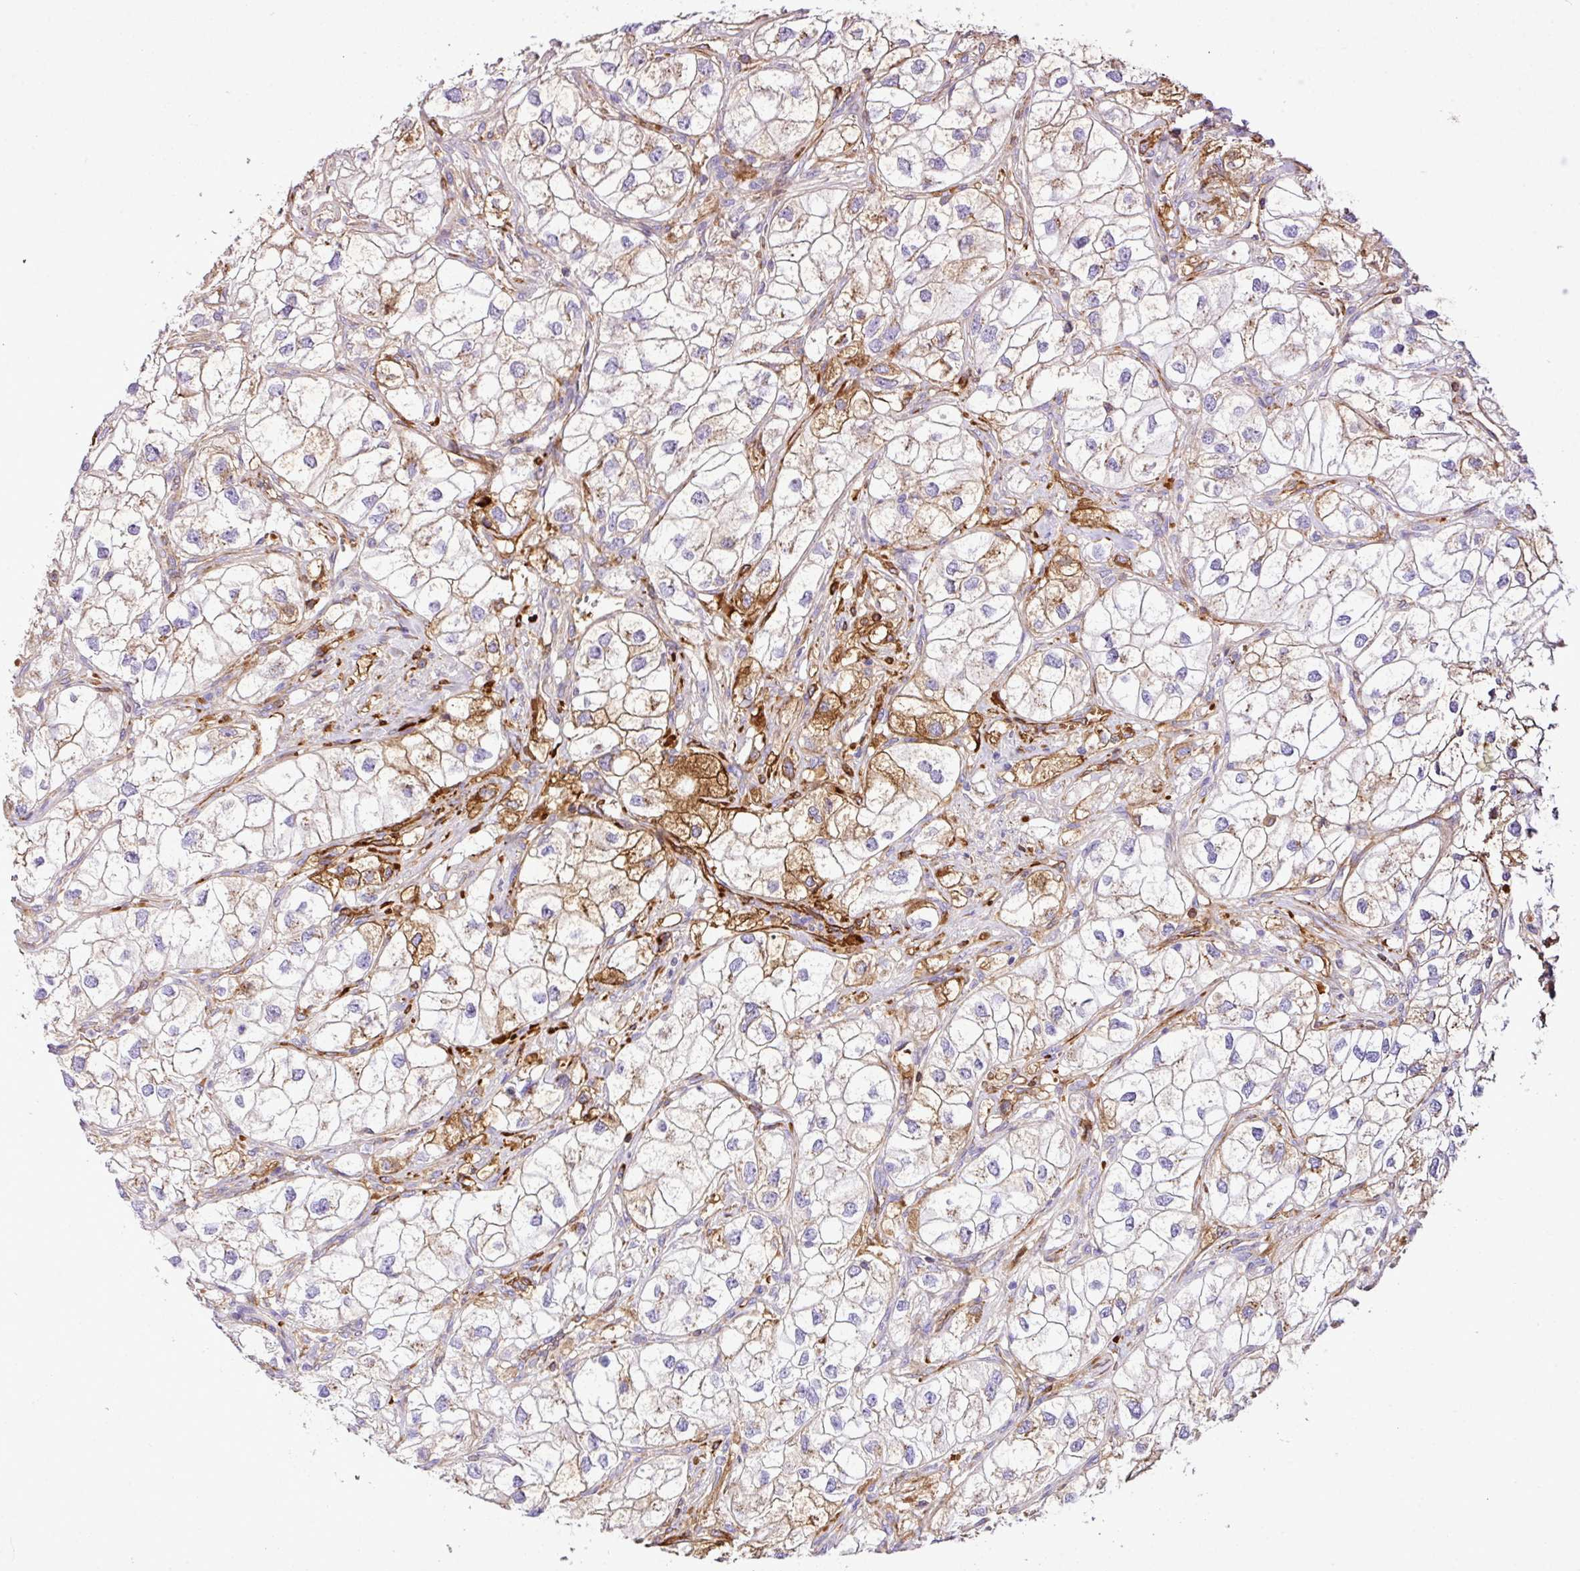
{"staining": {"intensity": "moderate", "quantity": "<25%", "location": "cytoplasmic/membranous"}, "tissue": "renal cancer", "cell_type": "Tumor cells", "image_type": "cancer", "snomed": [{"axis": "morphology", "description": "Adenocarcinoma, NOS"}, {"axis": "topography", "description": "Kidney"}], "caption": "Renal cancer was stained to show a protein in brown. There is low levels of moderate cytoplasmic/membranous positivity in approximately <25% of tumor cells.", "gene": "CTXN2", "patient": {"sex": "male", "age": 59}}